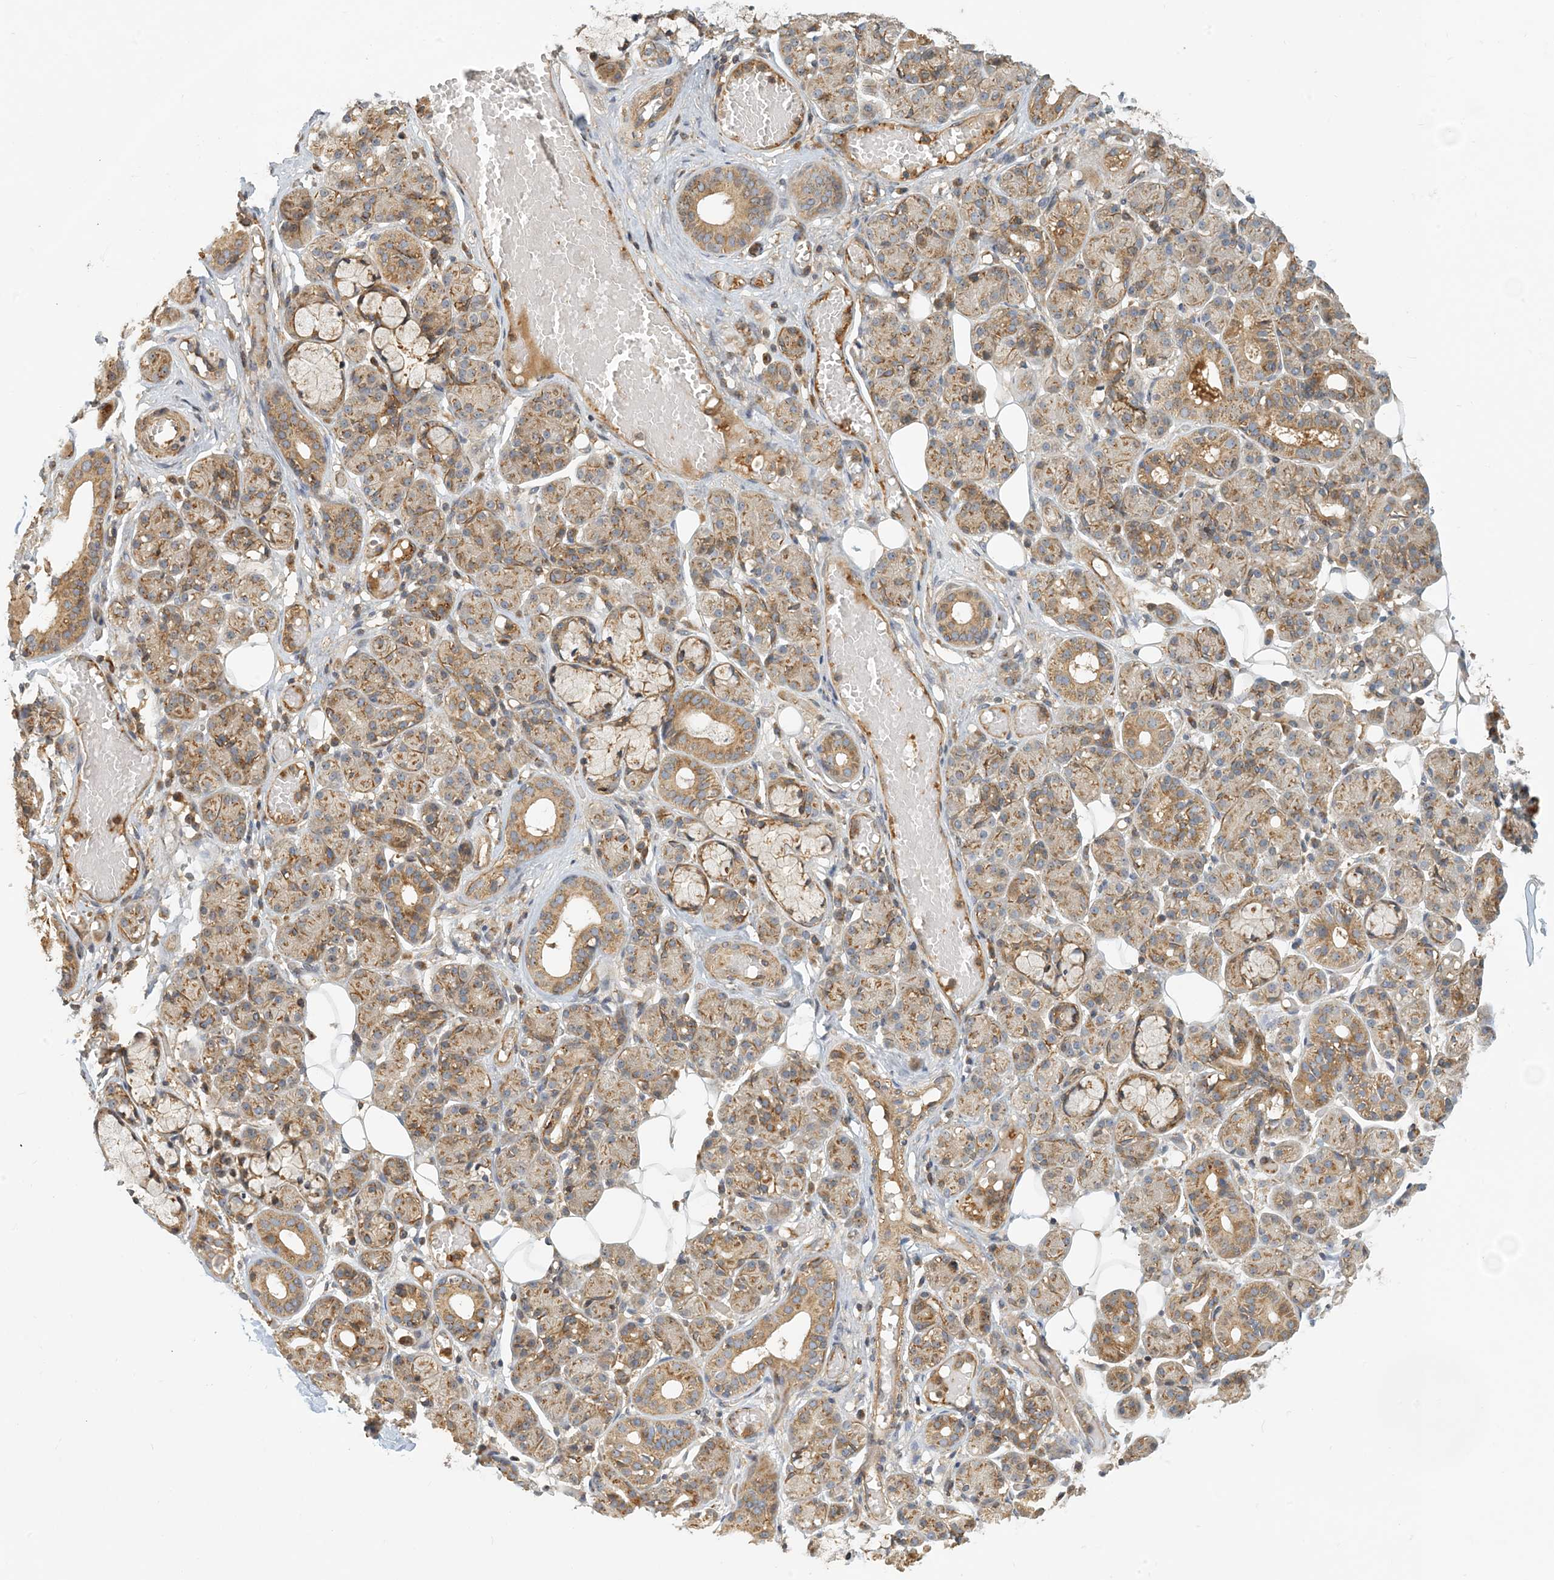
{"staining": {"intensity": "moderate", "quantity": ">75%", "location": "cytoplasmic/membranous"}, "tissue": "salivary gland", "cell_type": "Glandular cells", "image_type": "normal", "snomed": [{"axis": "morphology", "description": "Normal tissue, NOS"}, {"axis": "topography", "description": "Salivary gland"}], "caption": "Glandular cells reveal medium levels of moderate cytoplasmic/membranous staining in approximately >75% of cells in unremarkable human salivary gland.", "gene": "COLEC11", "patient": {"sex": "male", "age": 63}}